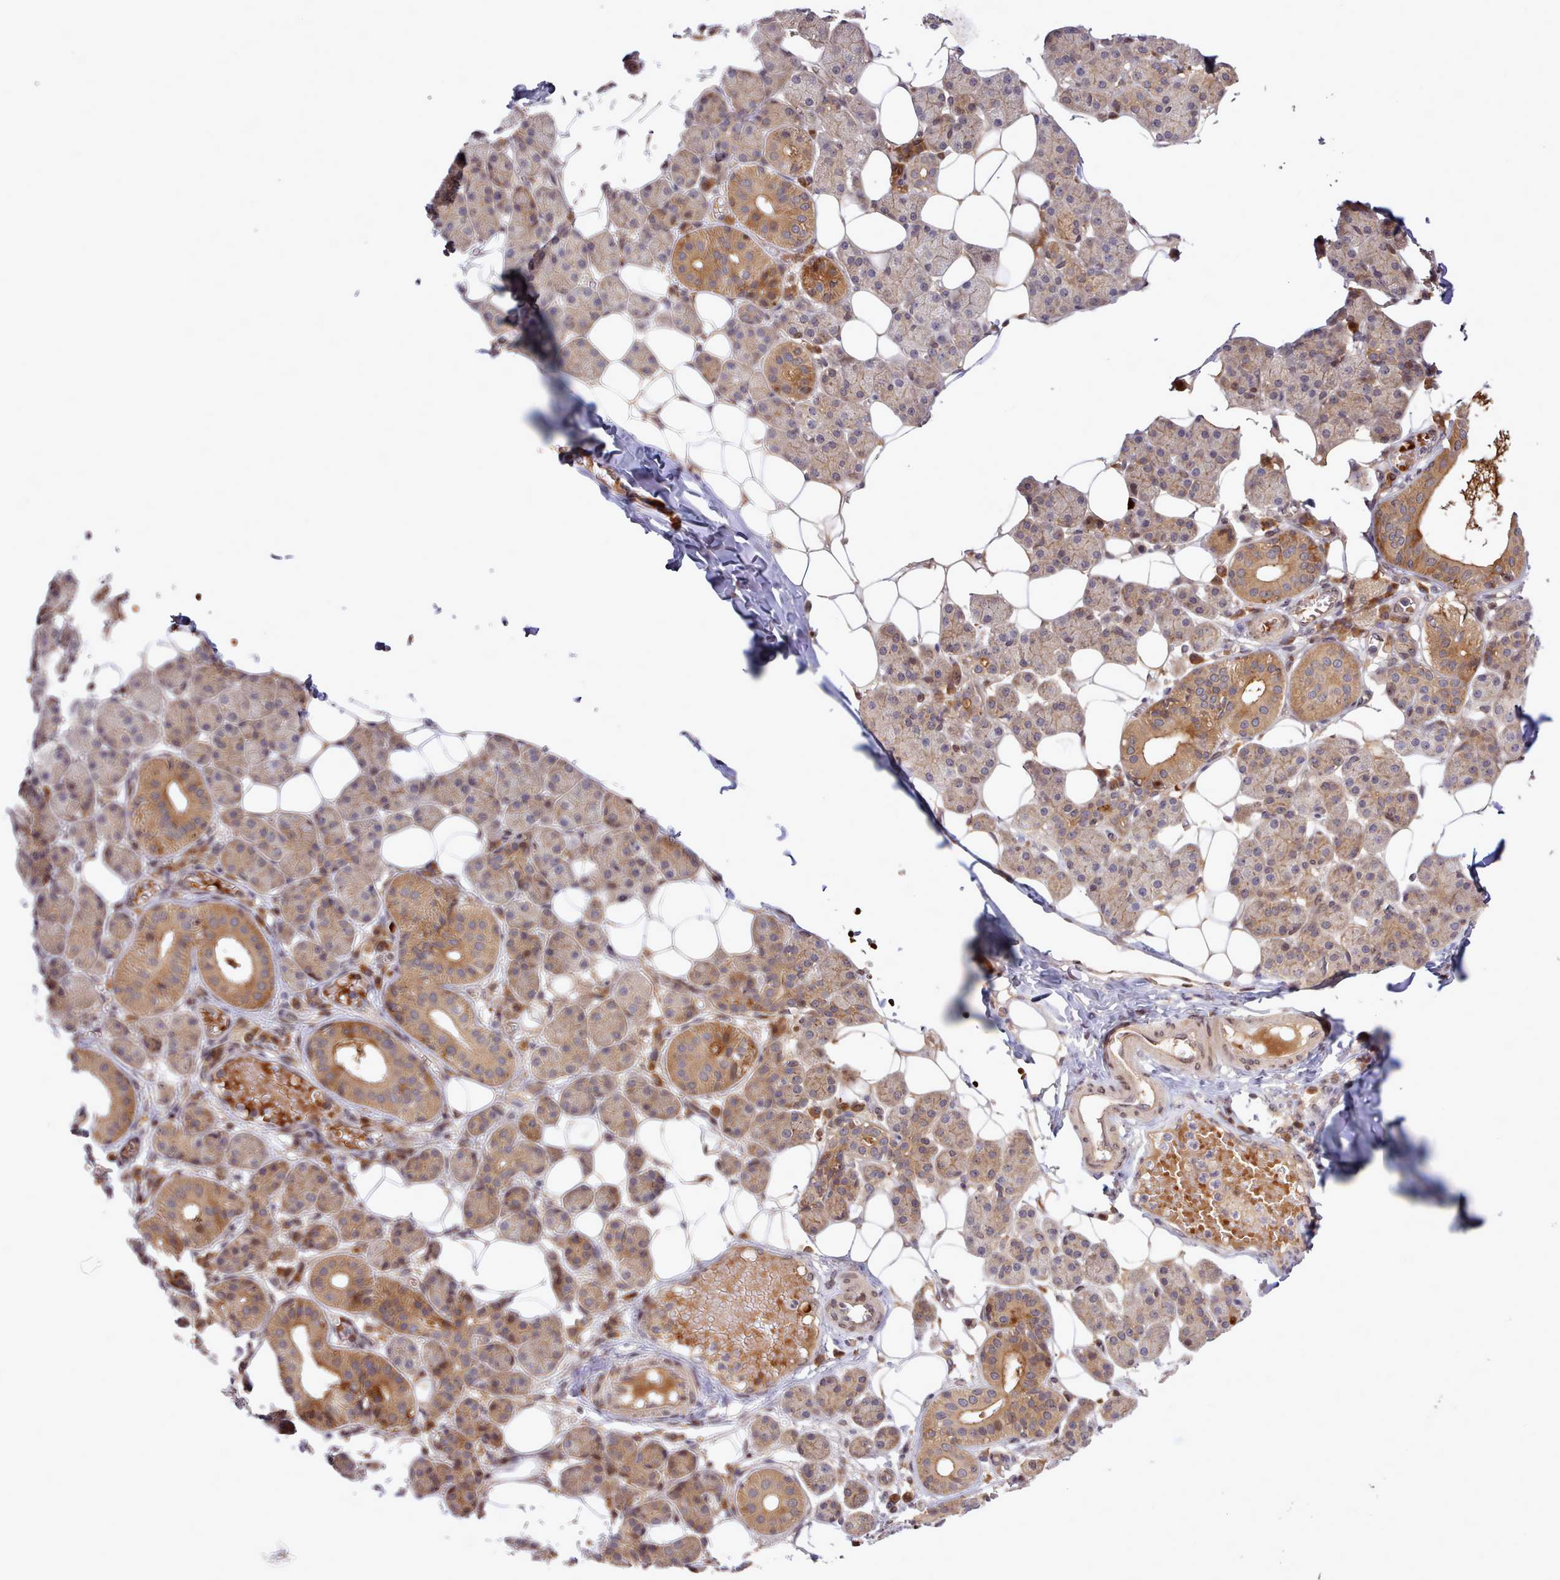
{"staining": {"intensity": "moderate", "quantity": ">75%", "location": "cytoplasmic/membranous"}, "tissue": "salivary gland", "cell_type": "Glandular cells", "image_type": "normal", "snomed": [{"axis": "morphology", "description": "Normal tissue, NOS"}, {"axis": "topography", "description": "Salivary gland"}], "caption": "An IHC micrograph of benign tissue is shown. Protein staining in brown highlights moderate cytoplasmic/membranous positivity in salivary gland within glandular cells.", "gene": "UBE2G1", "patient": {"sex": "female", "age": 33}}